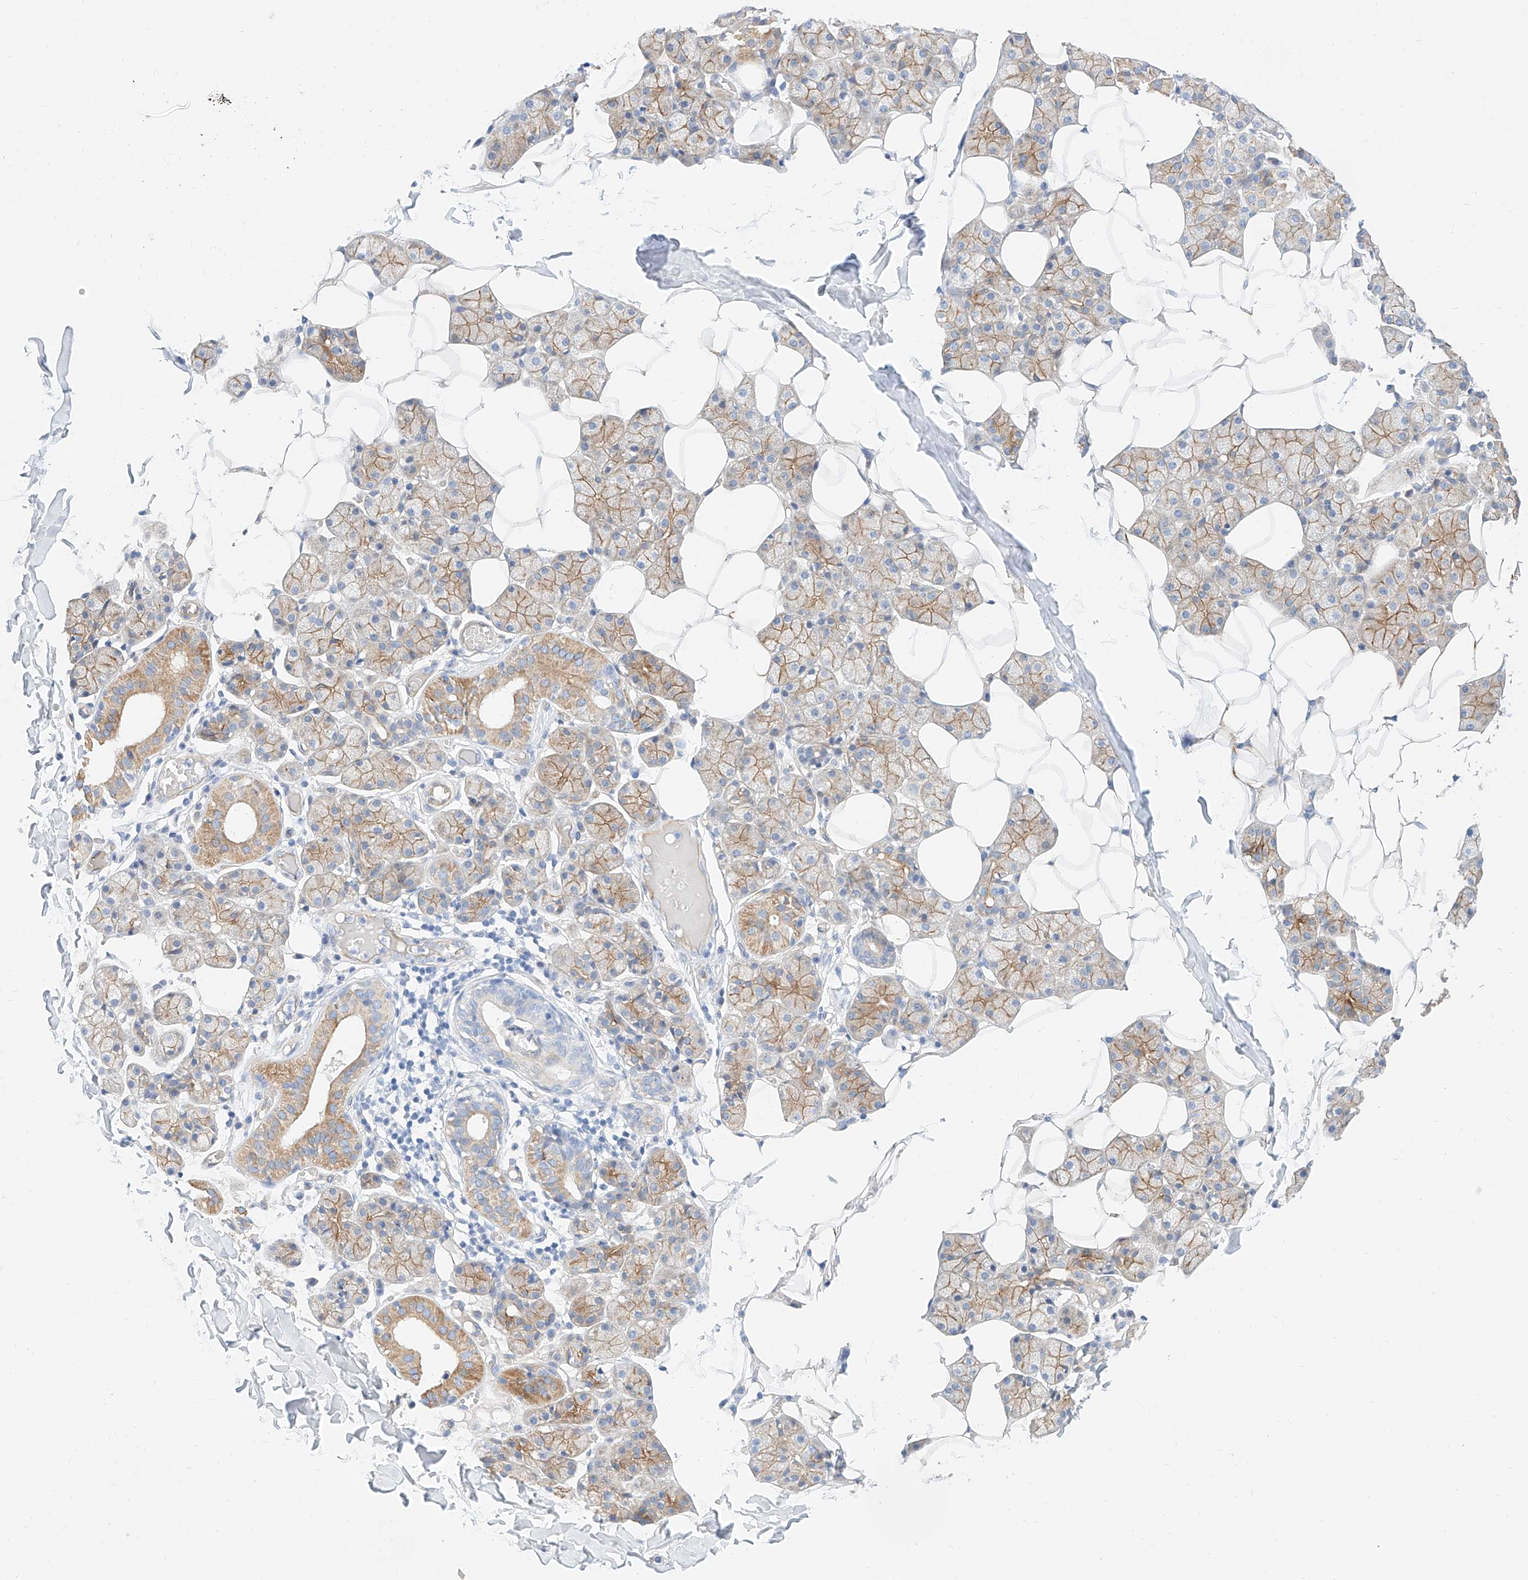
{"staining": {"intensity": "moderate", "quantity": "25%-75%", "location": "cytoplasmic/membranous"}, "tissue": "salivary gland", "cell_type": "Glandular cells", "image_type": "normal", "snomed": [{"axis": "morphology", "description": "Normal tissue, NOS"}, {"axis": "topography", "description": "Salivary gland"}], "caption": "Salivary gland stained with DAB (3,3'-diaminobenzidine) immunohistochemistry (IHC) demonstrates medium levels of moderate cytoplasmic/membranous staining in approximately 25%-75% of glandular cells.", "gene": "SBSPON", "patient": {"sex": "female", "age": 33}}